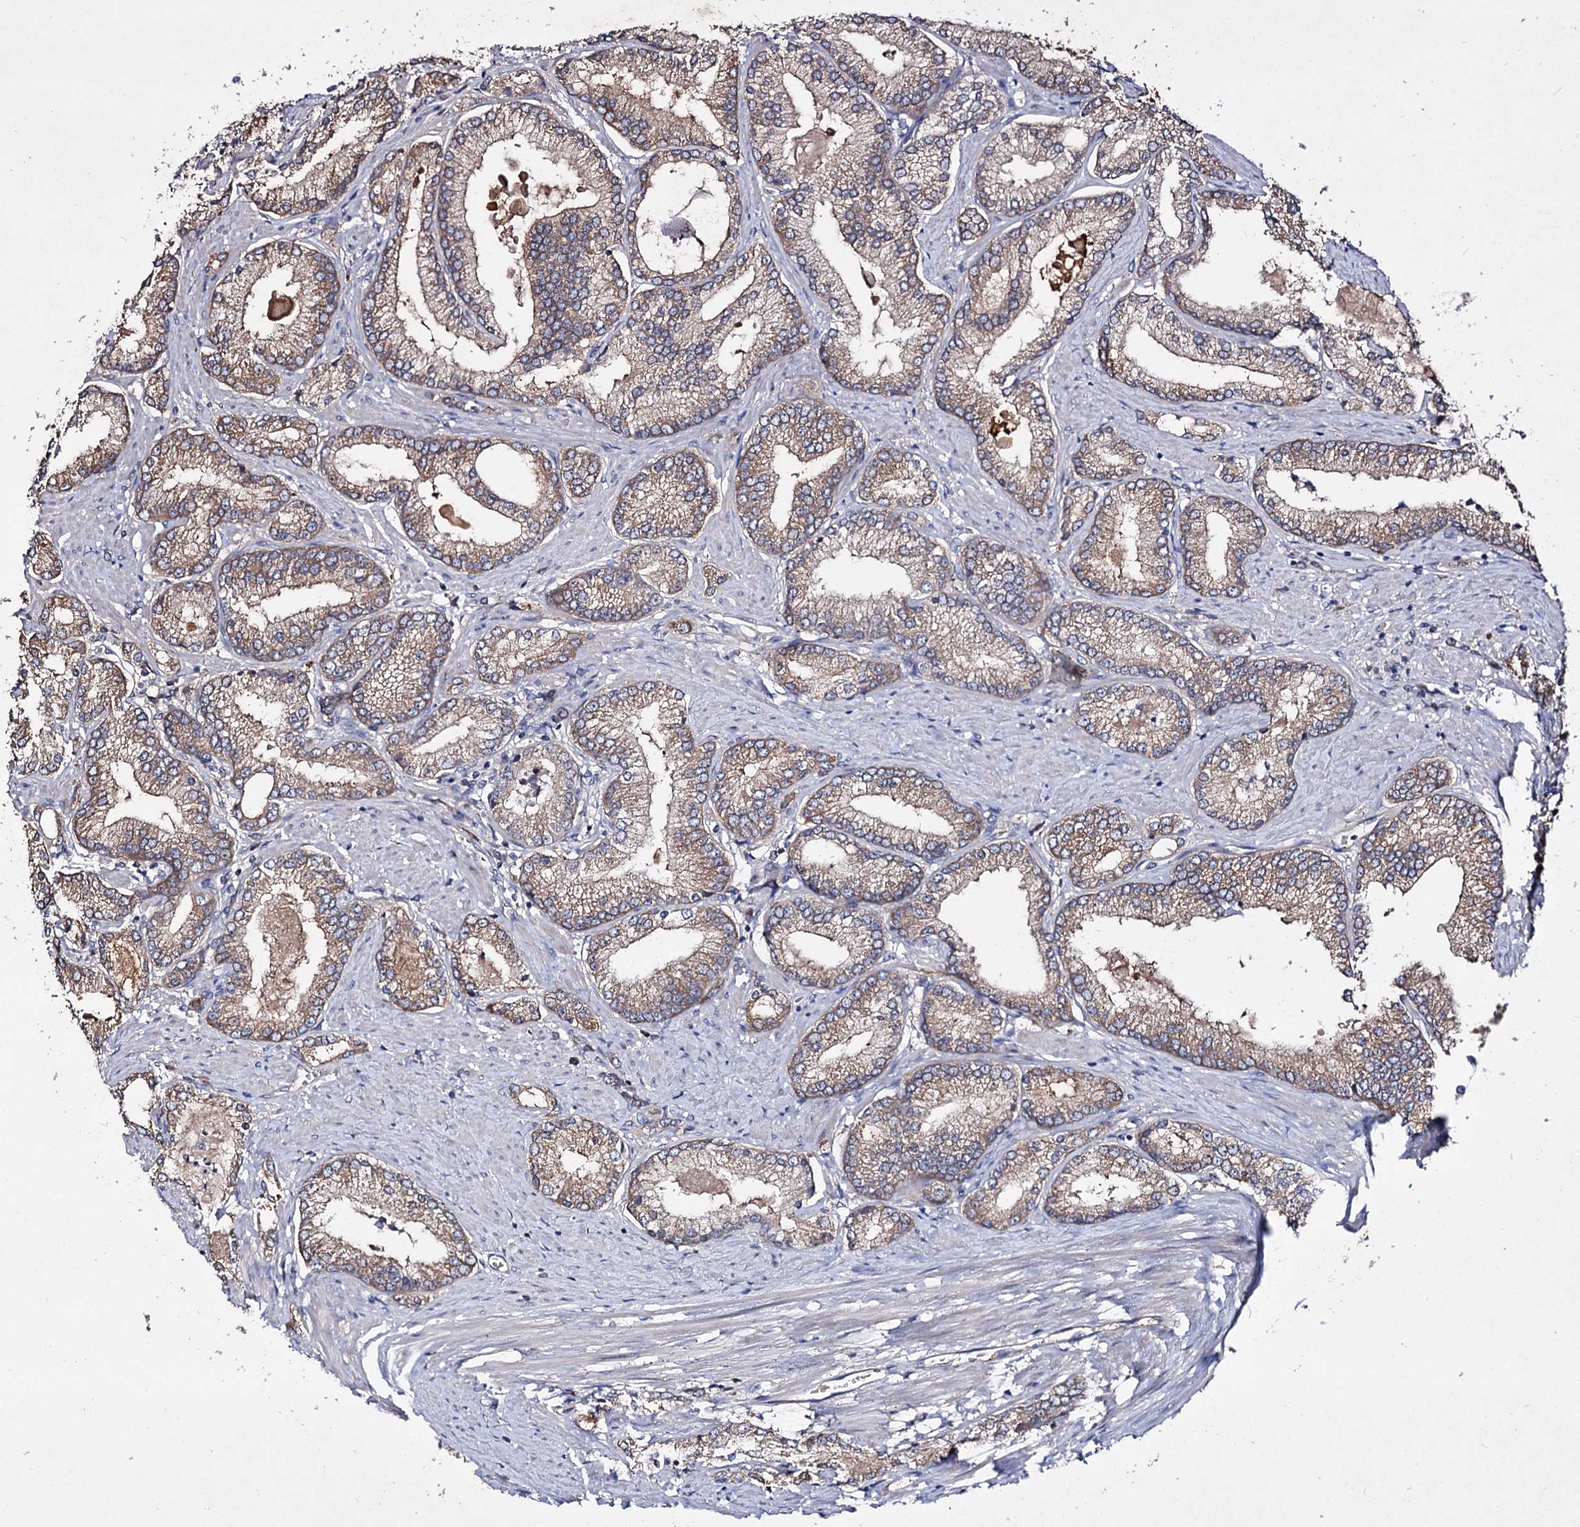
{"staining": {"intensity": "weak", "quantity": ">75%", "location": "cytoplasmic/membranous"}, "tissue": "prostate cancer", "cell_type": "Tumor cells", "image_type": "cancer", "snomed": [{"axis": "morphology", "description": "Adenocarcinoma, High grade"}, {"axis": "topography", "description": "Prostate"}], "caption": "This histopathology image displays immunohistochemistry staining of human prostate high-grade adenocarcinoma, with low weak cytoplasmic/membranous staining in about >75% of tumor cells.", "gene": "ARFIP2", "patient": {"sex": "male", "age": 66}}